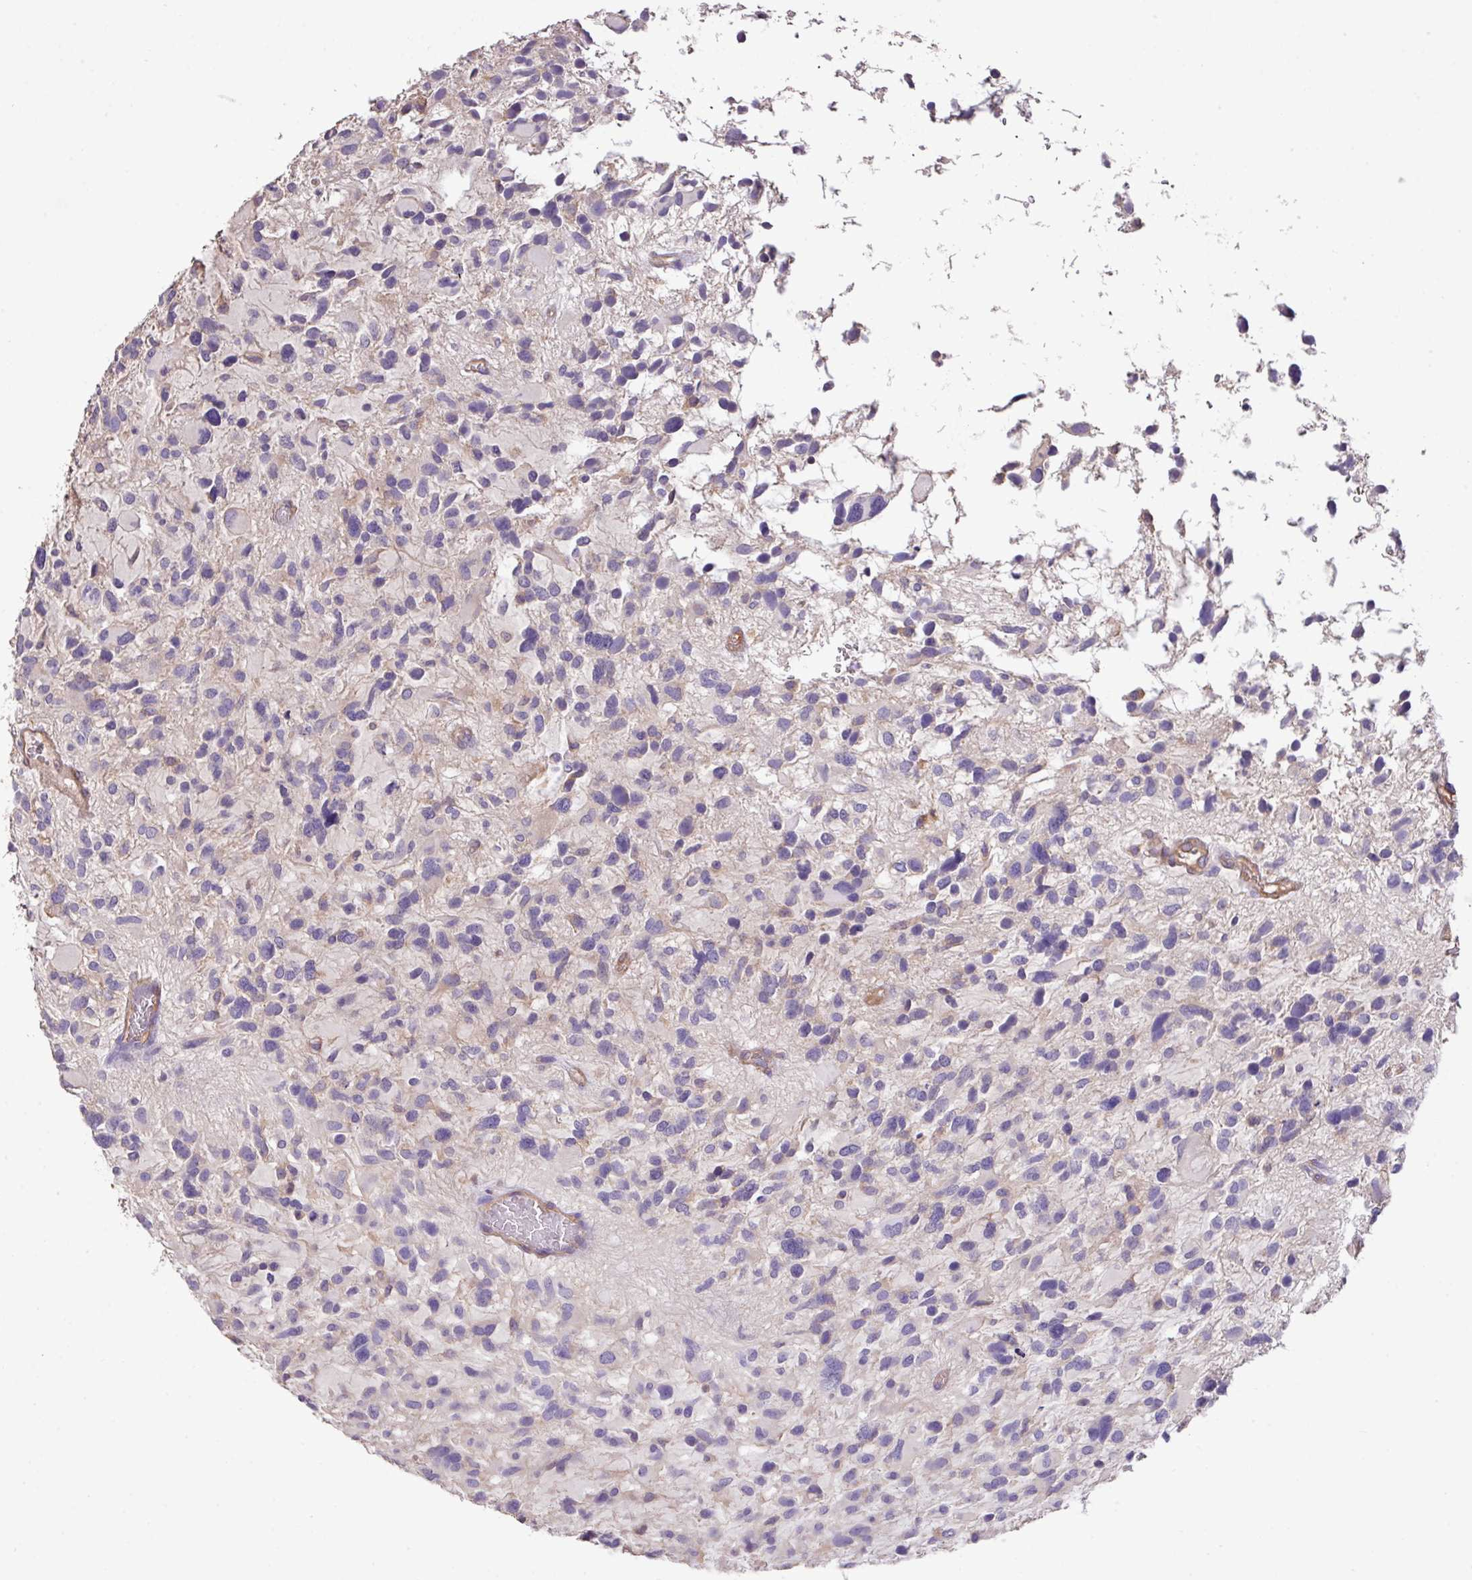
{"staining": {"intensity": "negative", "quantity": "none", "location": "none"}, "tissue": "glioma", "cell_type": "Tumor cells", "image_type": "cancer", "snomed": [{"axis": "morphology", "description": "Glioma, malignant, High grade"}, {"axis": "topography", "description": "Brain"}], "caption": "The micrograph displays no significant expression in tumor cells of glioma.", "gene": "CALML4", "patient": {"sex": "female", "age": 11}}